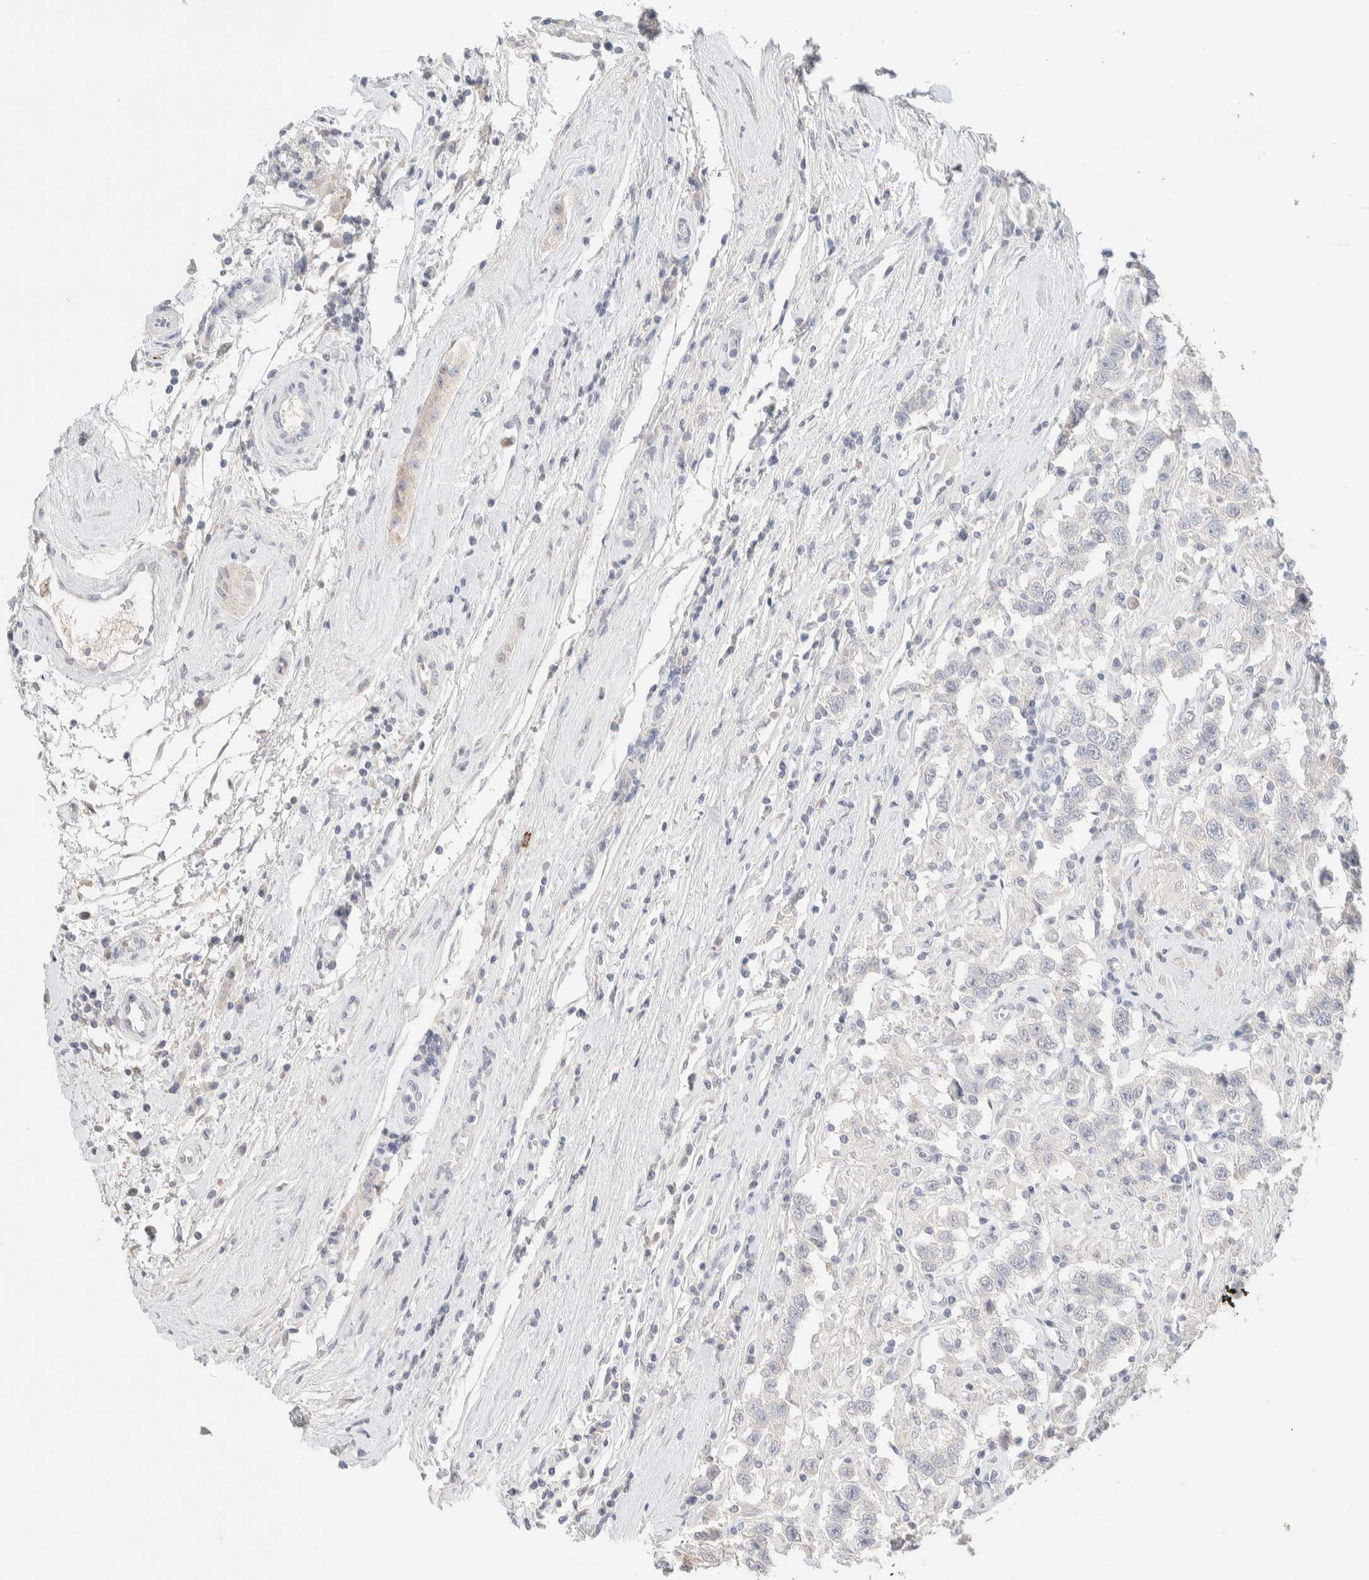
{"staining": {"intensity": "negative", "quantity": "none", "location": "none"}, "tissue": "testis cancer", "cell_type": "Tumor cells", "image_type": "cancer", "snomed": [{"axis": "morphology", "description": "Seminoma, NOS"}, {"axis": "topography", "description": "Testis"}], "caption": "Protein analysis of seminoma (testis) reveals no significant staining in tumor cells. (DAB IHC with hematoxylin counter stain).", "gene": "RIDA", "patient": {"sex": "male", "age": 41}}